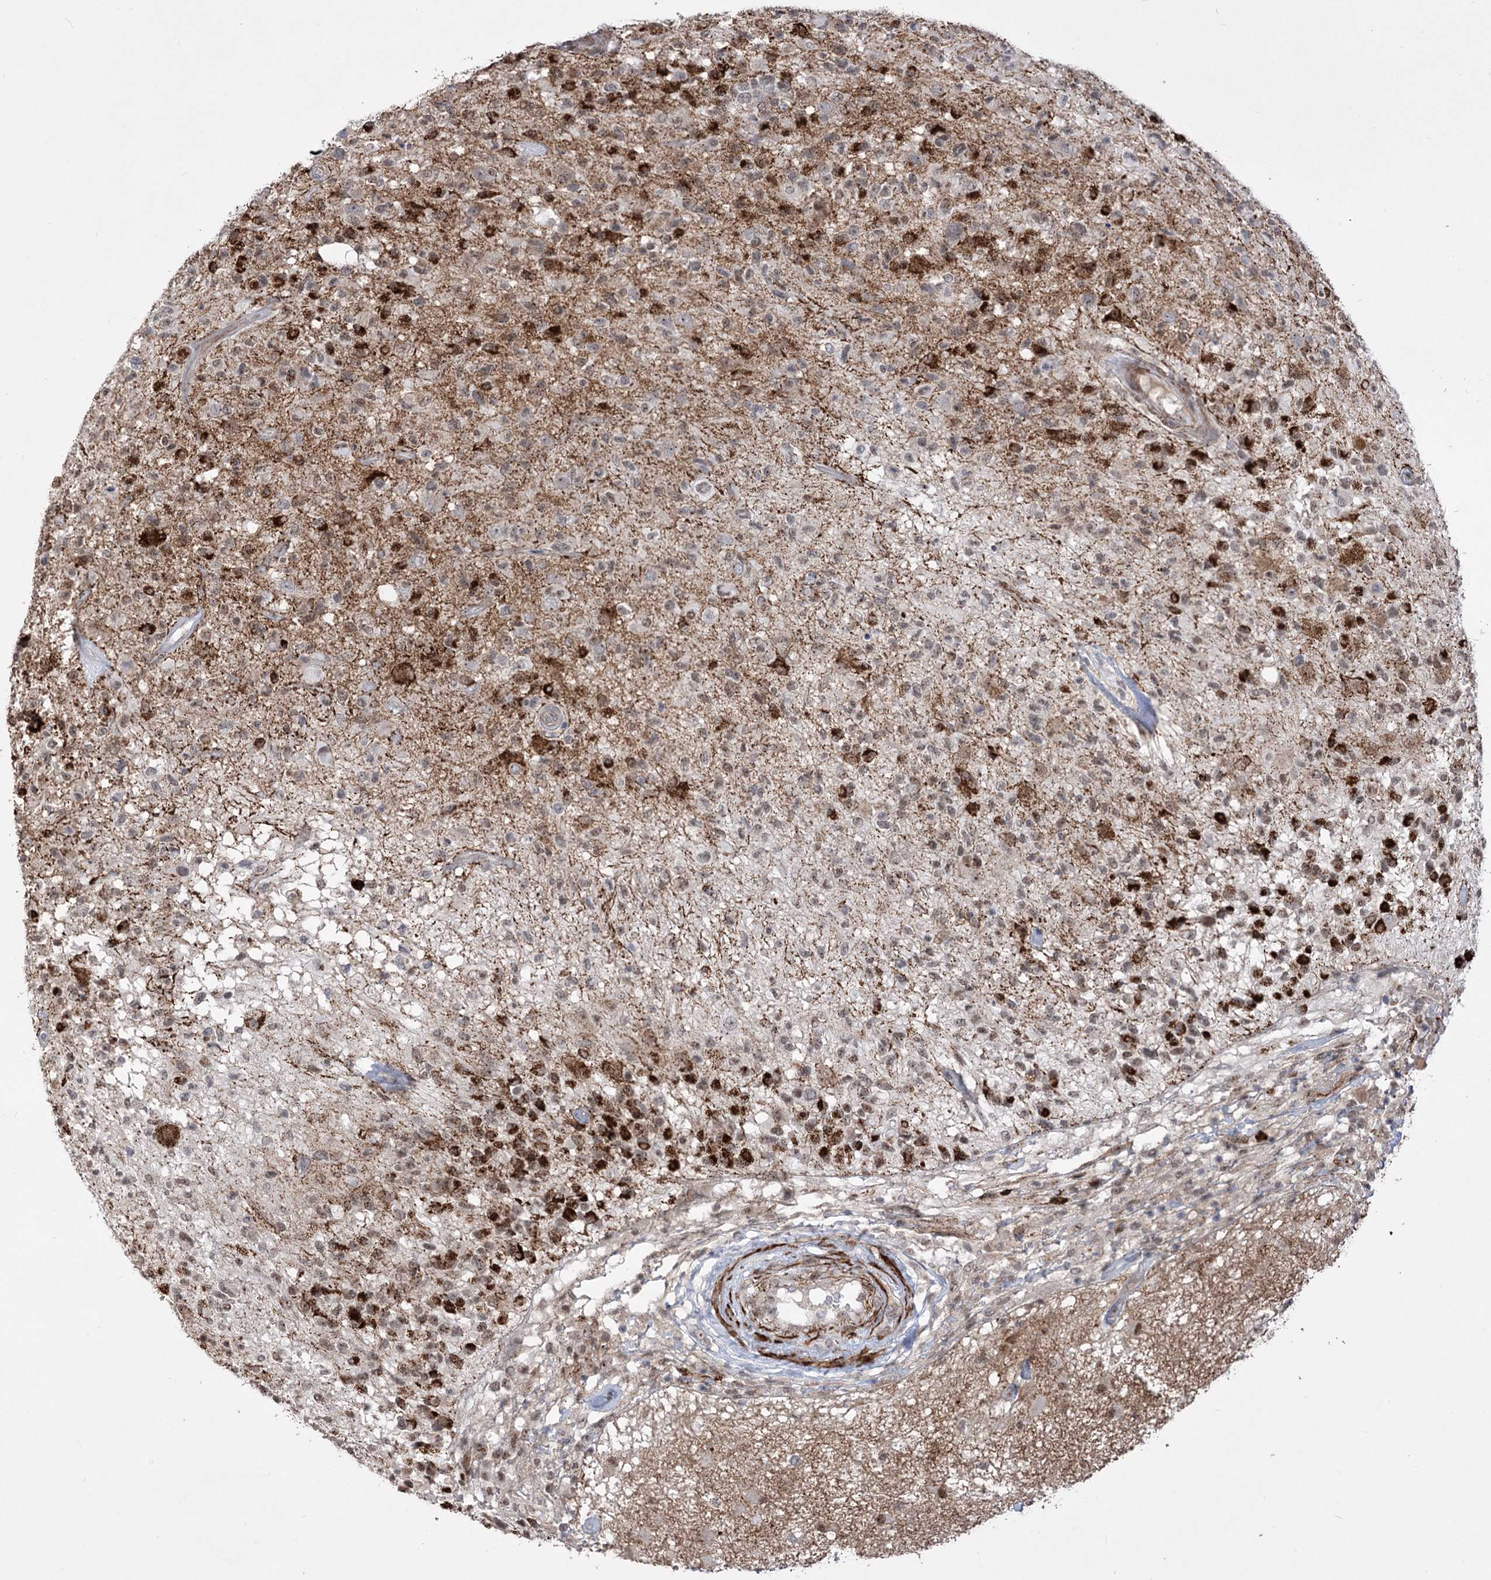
{"staining": {"intensity": "strong", "quantity": "25%-75%", "location": "cytoplasmic/membranous,nuclear"}, "tissue": "glioma", "cell_type": "Tumor cells", "image_type": "cancer", "snomed": [{"axis": "morphology", "description": "Glioma, malignant, High grade"}, {"axis": "morphology", "description": "Glioblastoma, NOS"}, {"axis": "topography", "description": "Brain"}], "caption": "A high amount of strong cytoplasmic/membranous and nuclear positivity is seen in about 25%-75% of tumor cells in glioma tissue.", "gene": "ZSCAN23", "patient": {"sex": "male", "age": 60}}